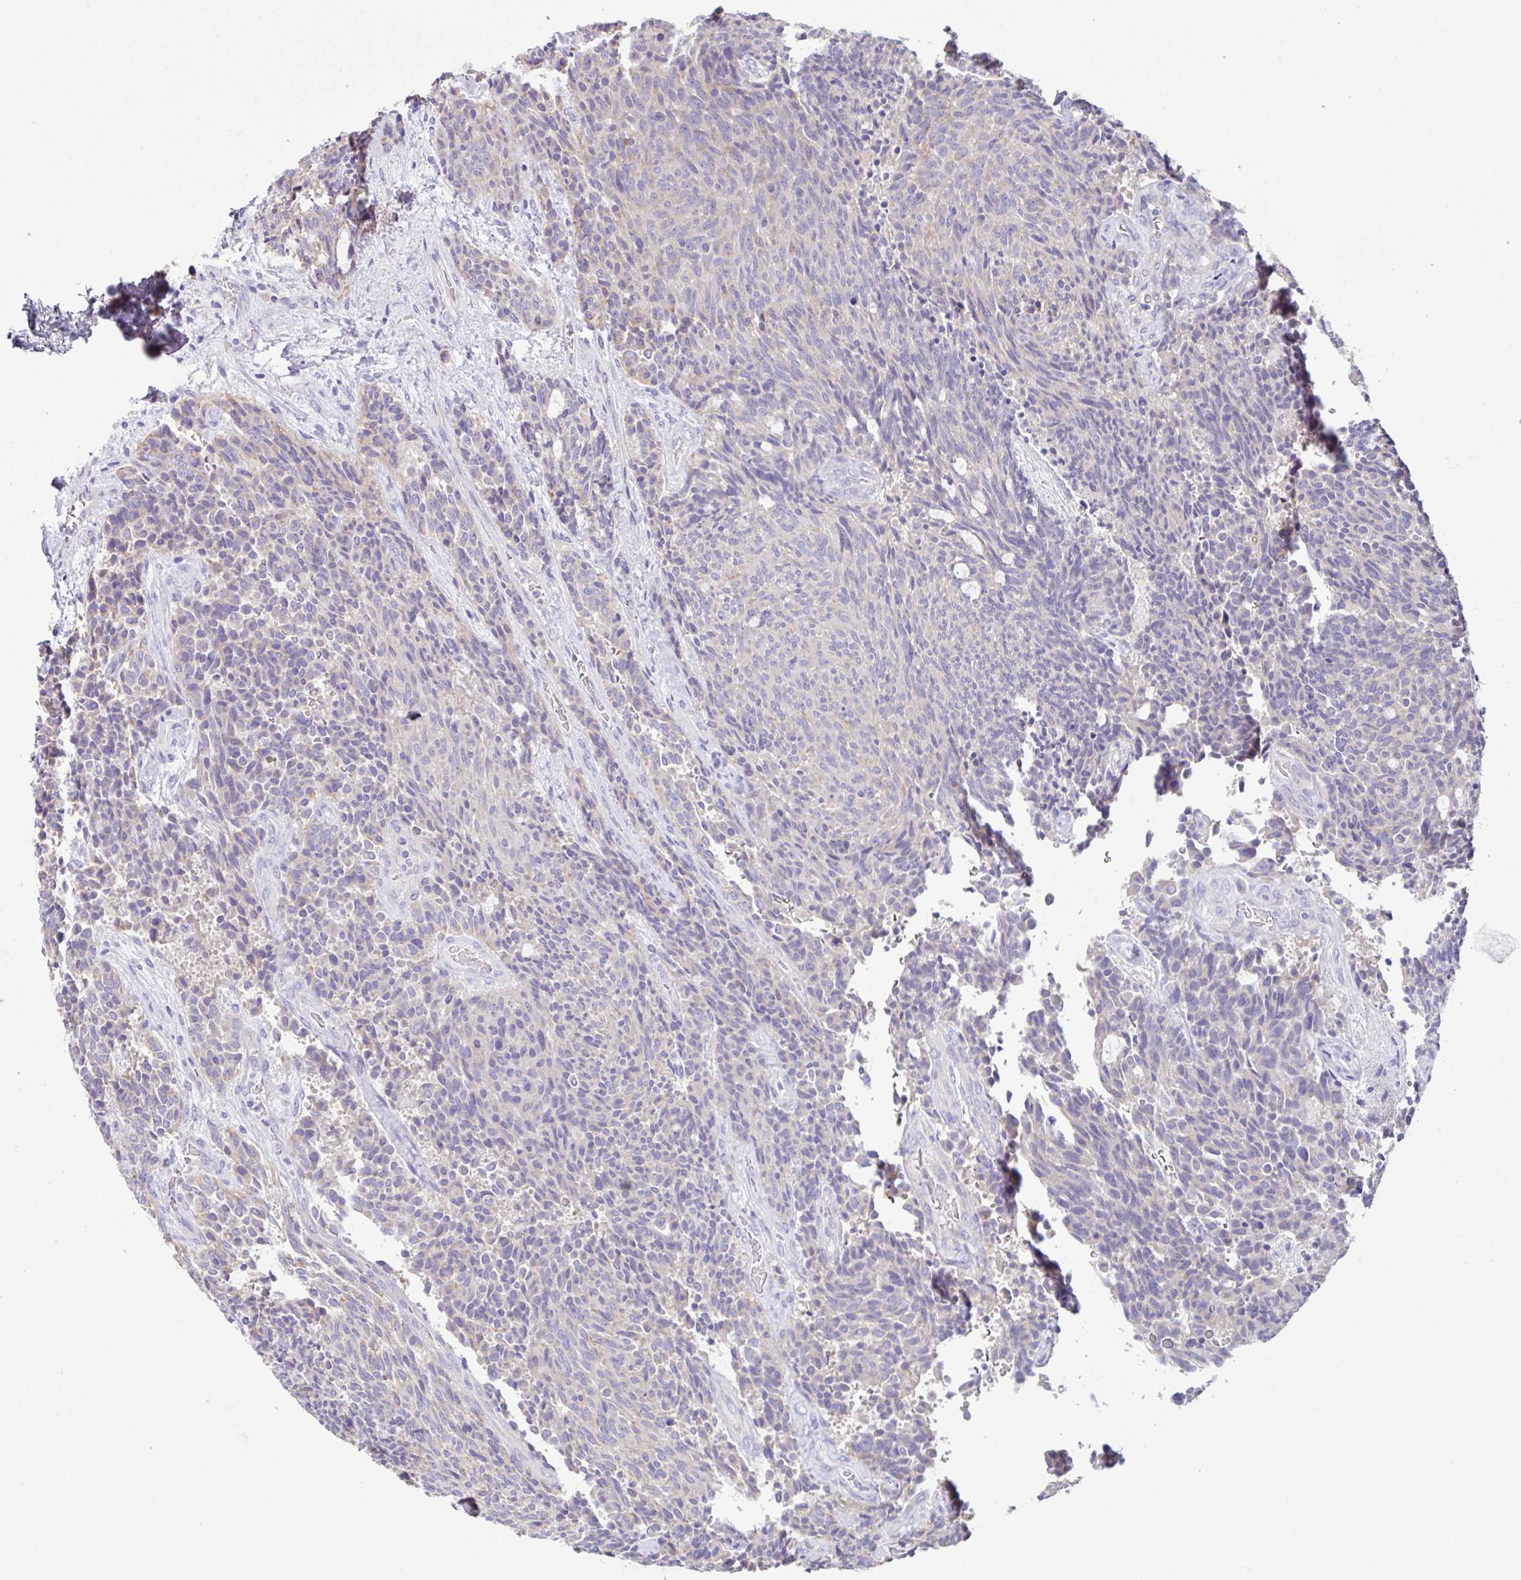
{"staining": {"intensity": "negative", "quantity": "none", "location": "none"}, "tissue": "carcinoid", "cell_type": "Tumor cells", "image_type": "cancer", "snomed": [{"axis": "morphology", "description": "Carcinoid, malignant, NOS"}, {"axis": "topography", "description": "Pancreas"}], "caption": "DAB immunohistochemical staining of human carcinoid demonstrates no significant staining in tumor cells.", "gene": "MED11", "patient": {"sex": "female", "age": 54}}